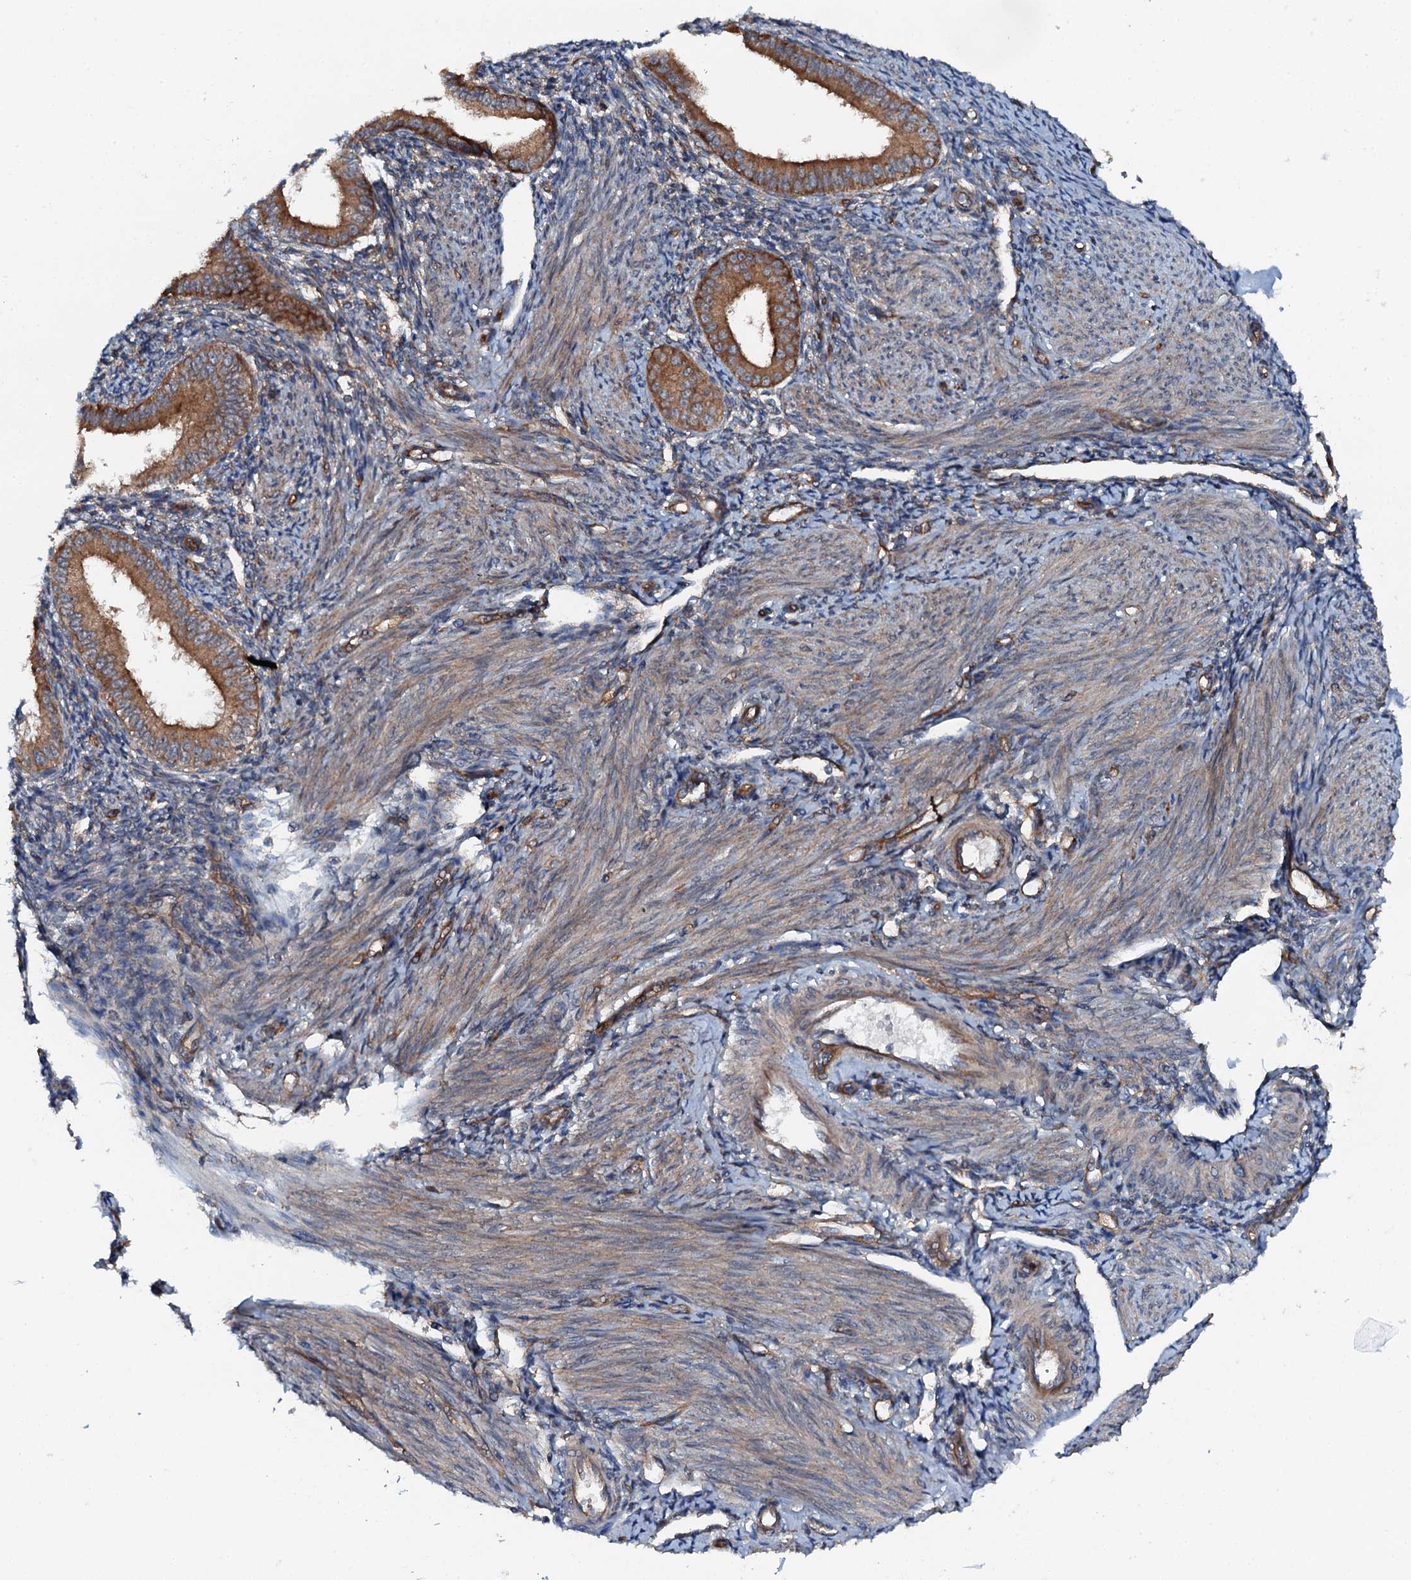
{"staining": {"intensity": "weak", "quantity": "<25%", "location": "cytoplasmic/membranous"}, "tissue": "endometrium", "cell_type": "Cells in endometrial stroma", "image_type": "normal", "snomed": [{"axis": "morphology", "description": "Normal tissue, NOS"}, {"axis": "topography", "description": "Uterus"}, {"axis": "topography", "description": "Endometrium"}], "caption": "A high-resolution image shows IHC staining of benign endometrium, which shows no significant staining in cells in endometrial stroma. (Brightfield microscopy of DAB (3,3'-diaminobenzidine) immunohistochemistry (IHC) at high magnification).", "gene": "FLYWCH1", "patient": {"sex": "female", "age": 48}}